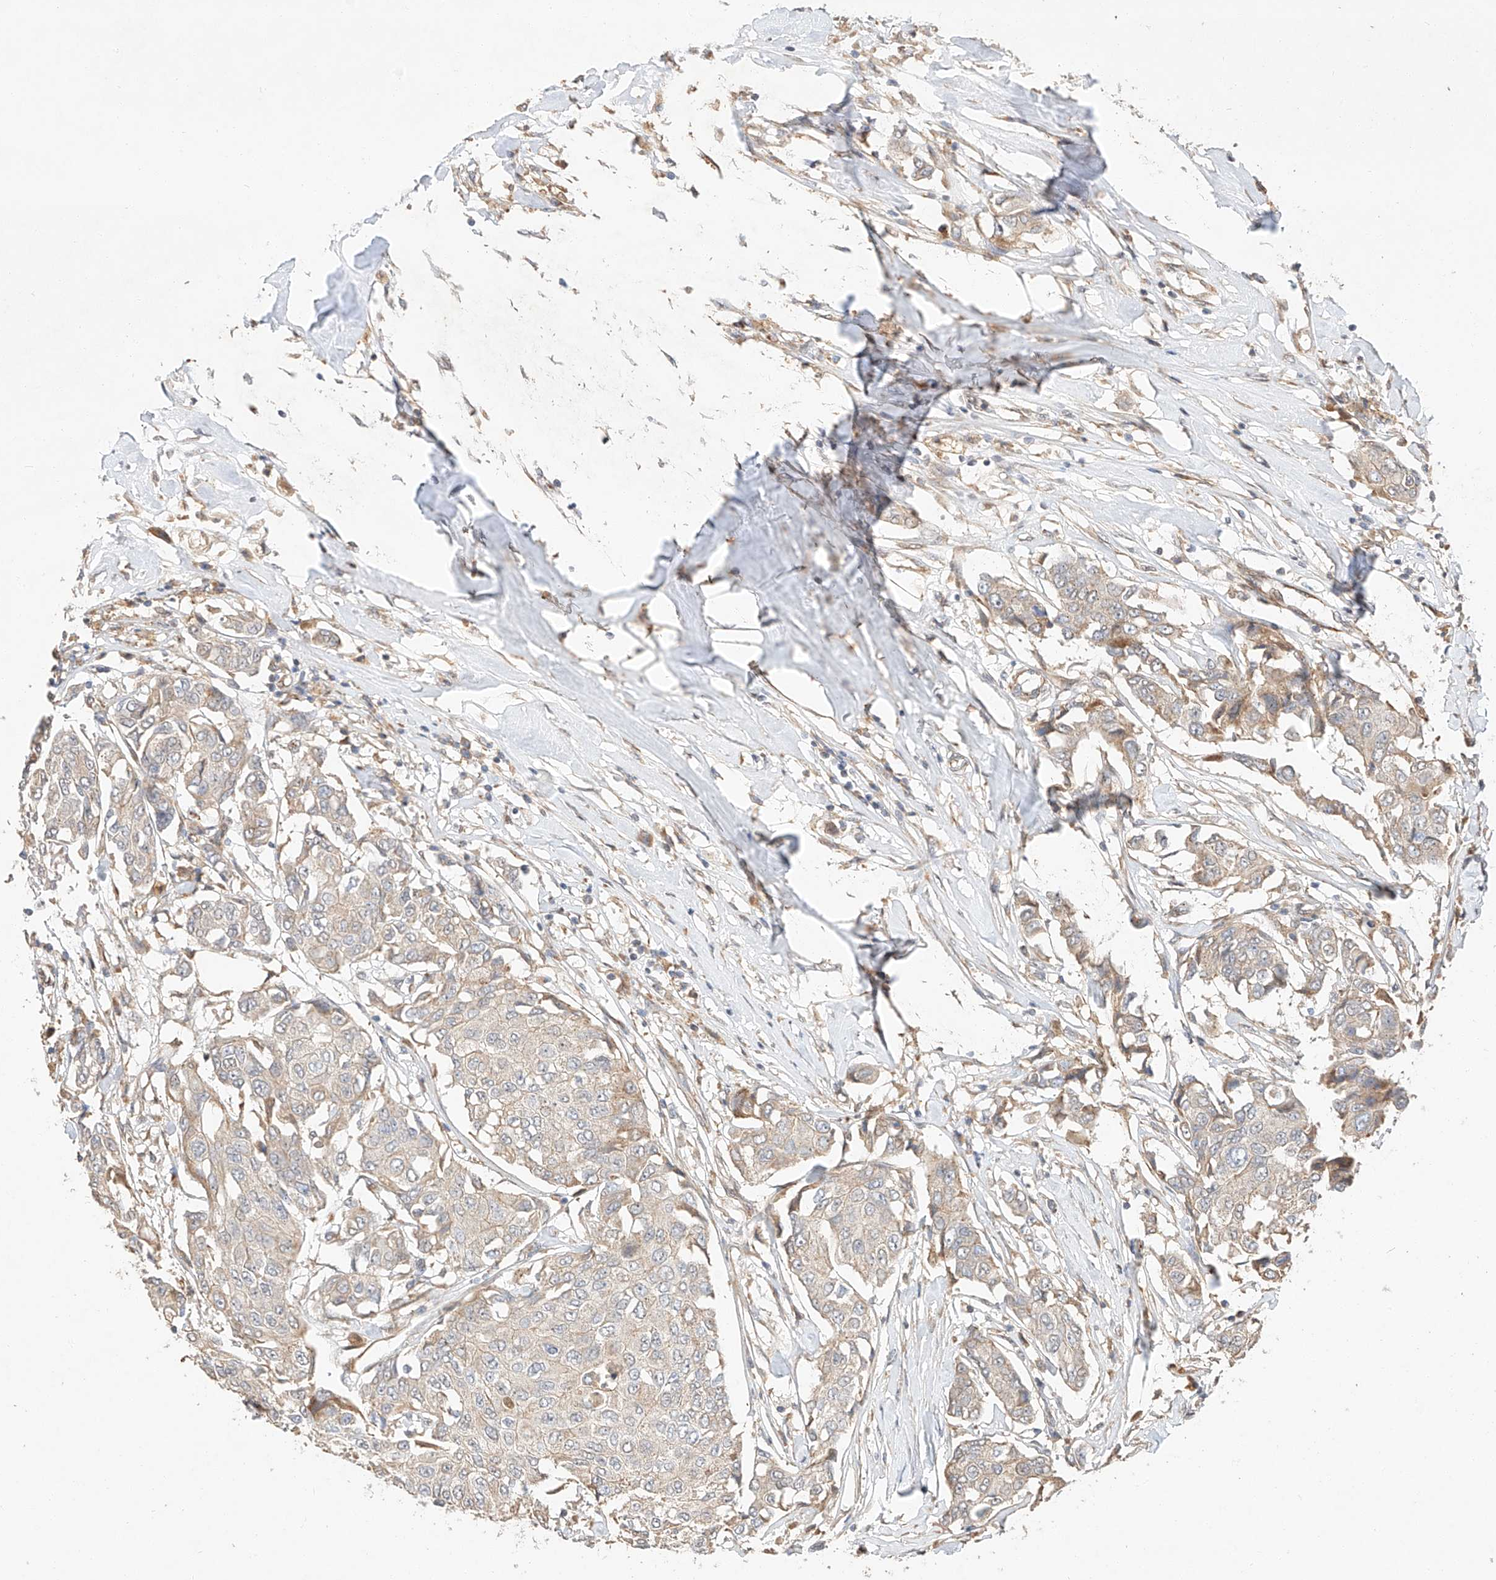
{"staining": {"intensity": "weak", "quantity": "<25%", "location": "cytoplasmic/membranous"}, "tissue": "breast cancer", "cell_type": "Tumor cells", "image_type": "cancer", "snomed": [{"axis": "morphology", "description": "Duct carcinoma"}, {"axis": "topography", "description": "Breast"}], "caption": "Histopathology image shows no significant protein positivity in tumor cells of intraductal carcinoma (breast).", "gene": "SUSD6", "patient": {"sex": "female", "age": 80}}